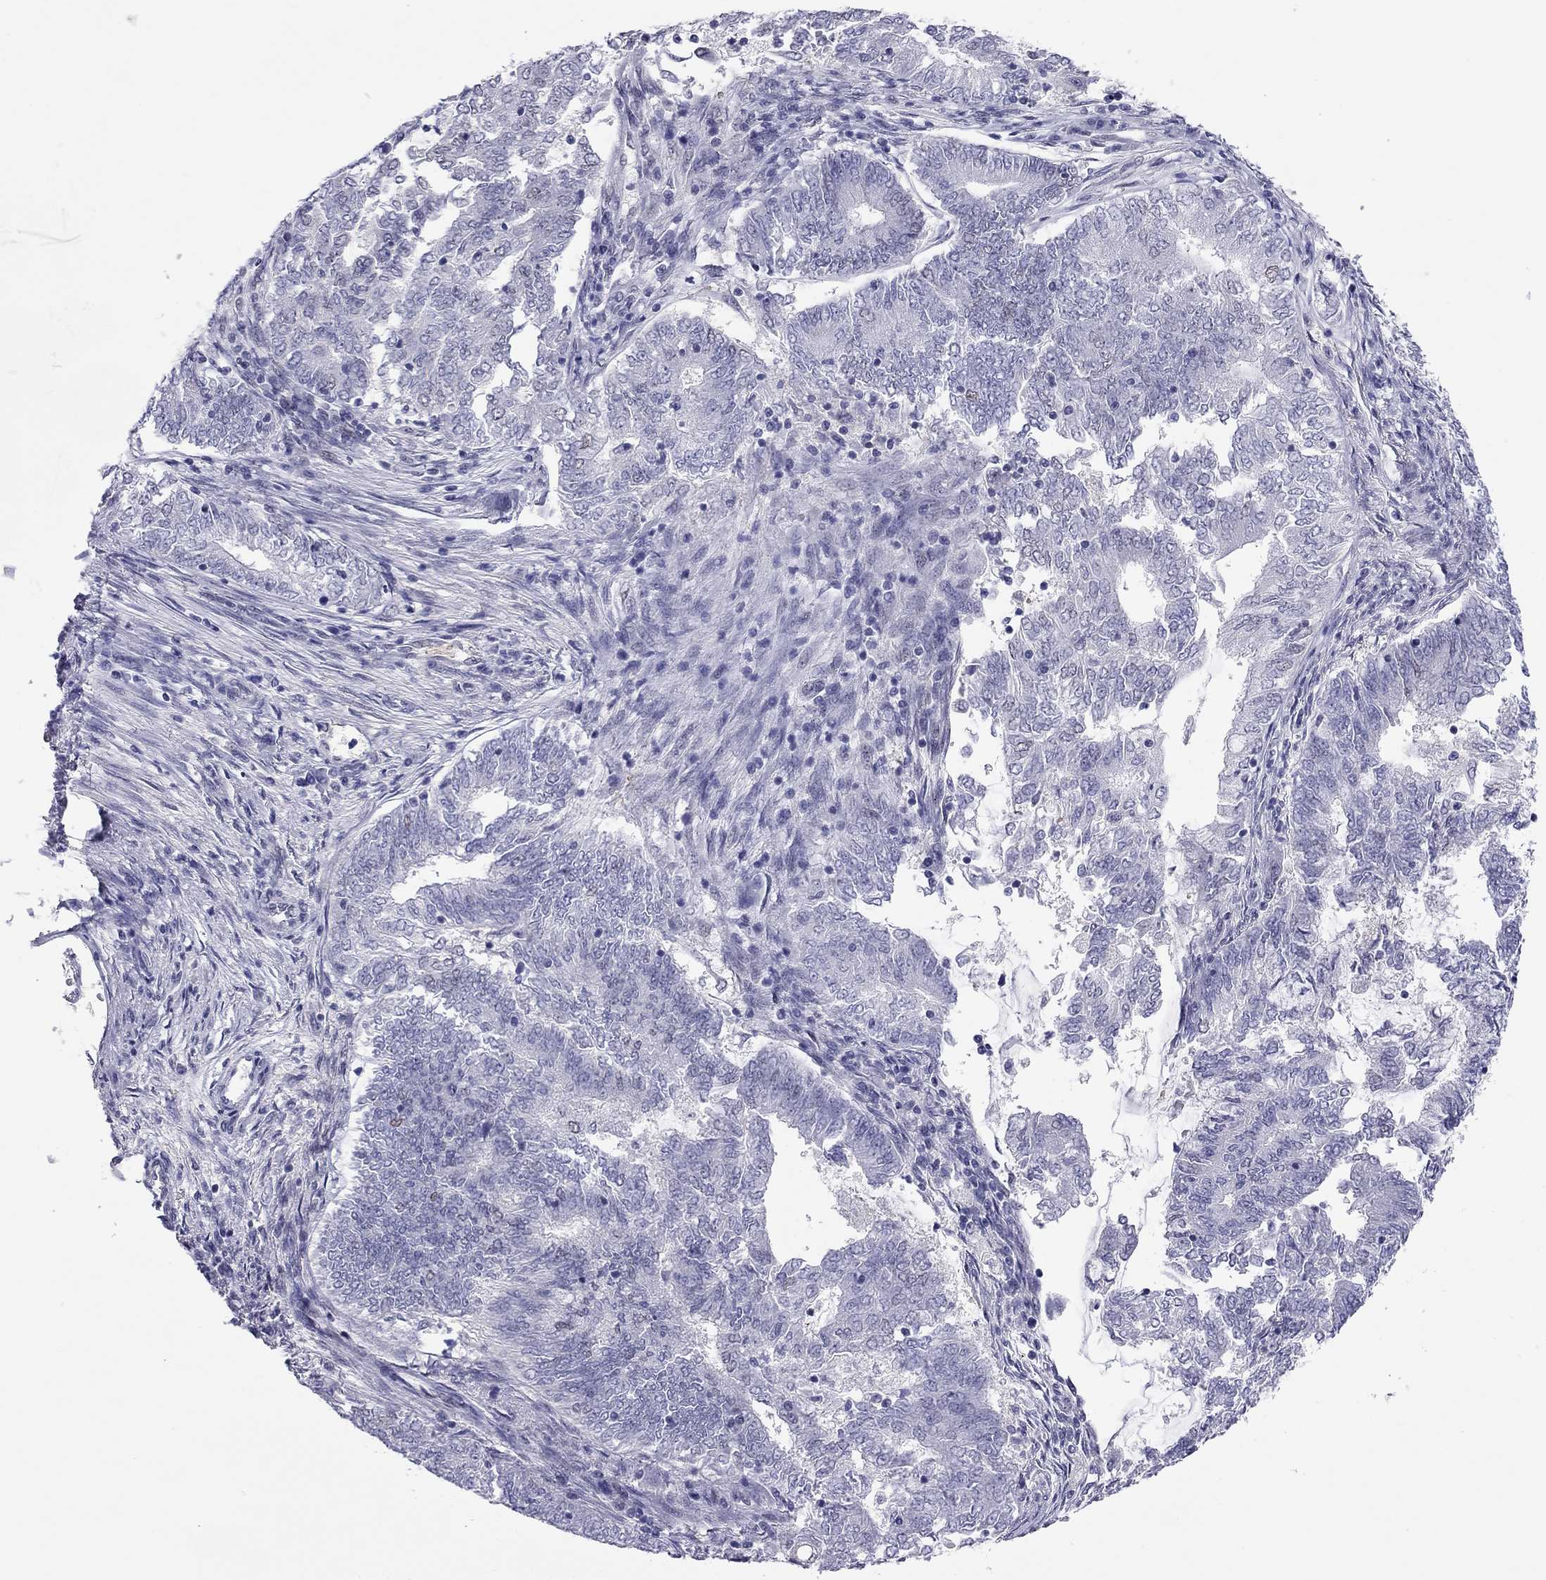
{"staining": {"intensity": "weak", "quantity": "<25%", "location": "nuclear"}, "tissue": "endometrial cancer", "cell_type": "Tumor cells", "image_type": "cancer", "snomed": [{"axis": "morphology", "description": "Adenocarcinoma, NOS"}, {"axis": "topography", "description": "Endometrium"}], "caption": "This is a photomicrograph of immunohistochemistry staining of endometrial adenocarcinoma, which shows no staining in tumor cells.", "gene": "DOT1L", "patient": {"sex": "female", "age": 62}}